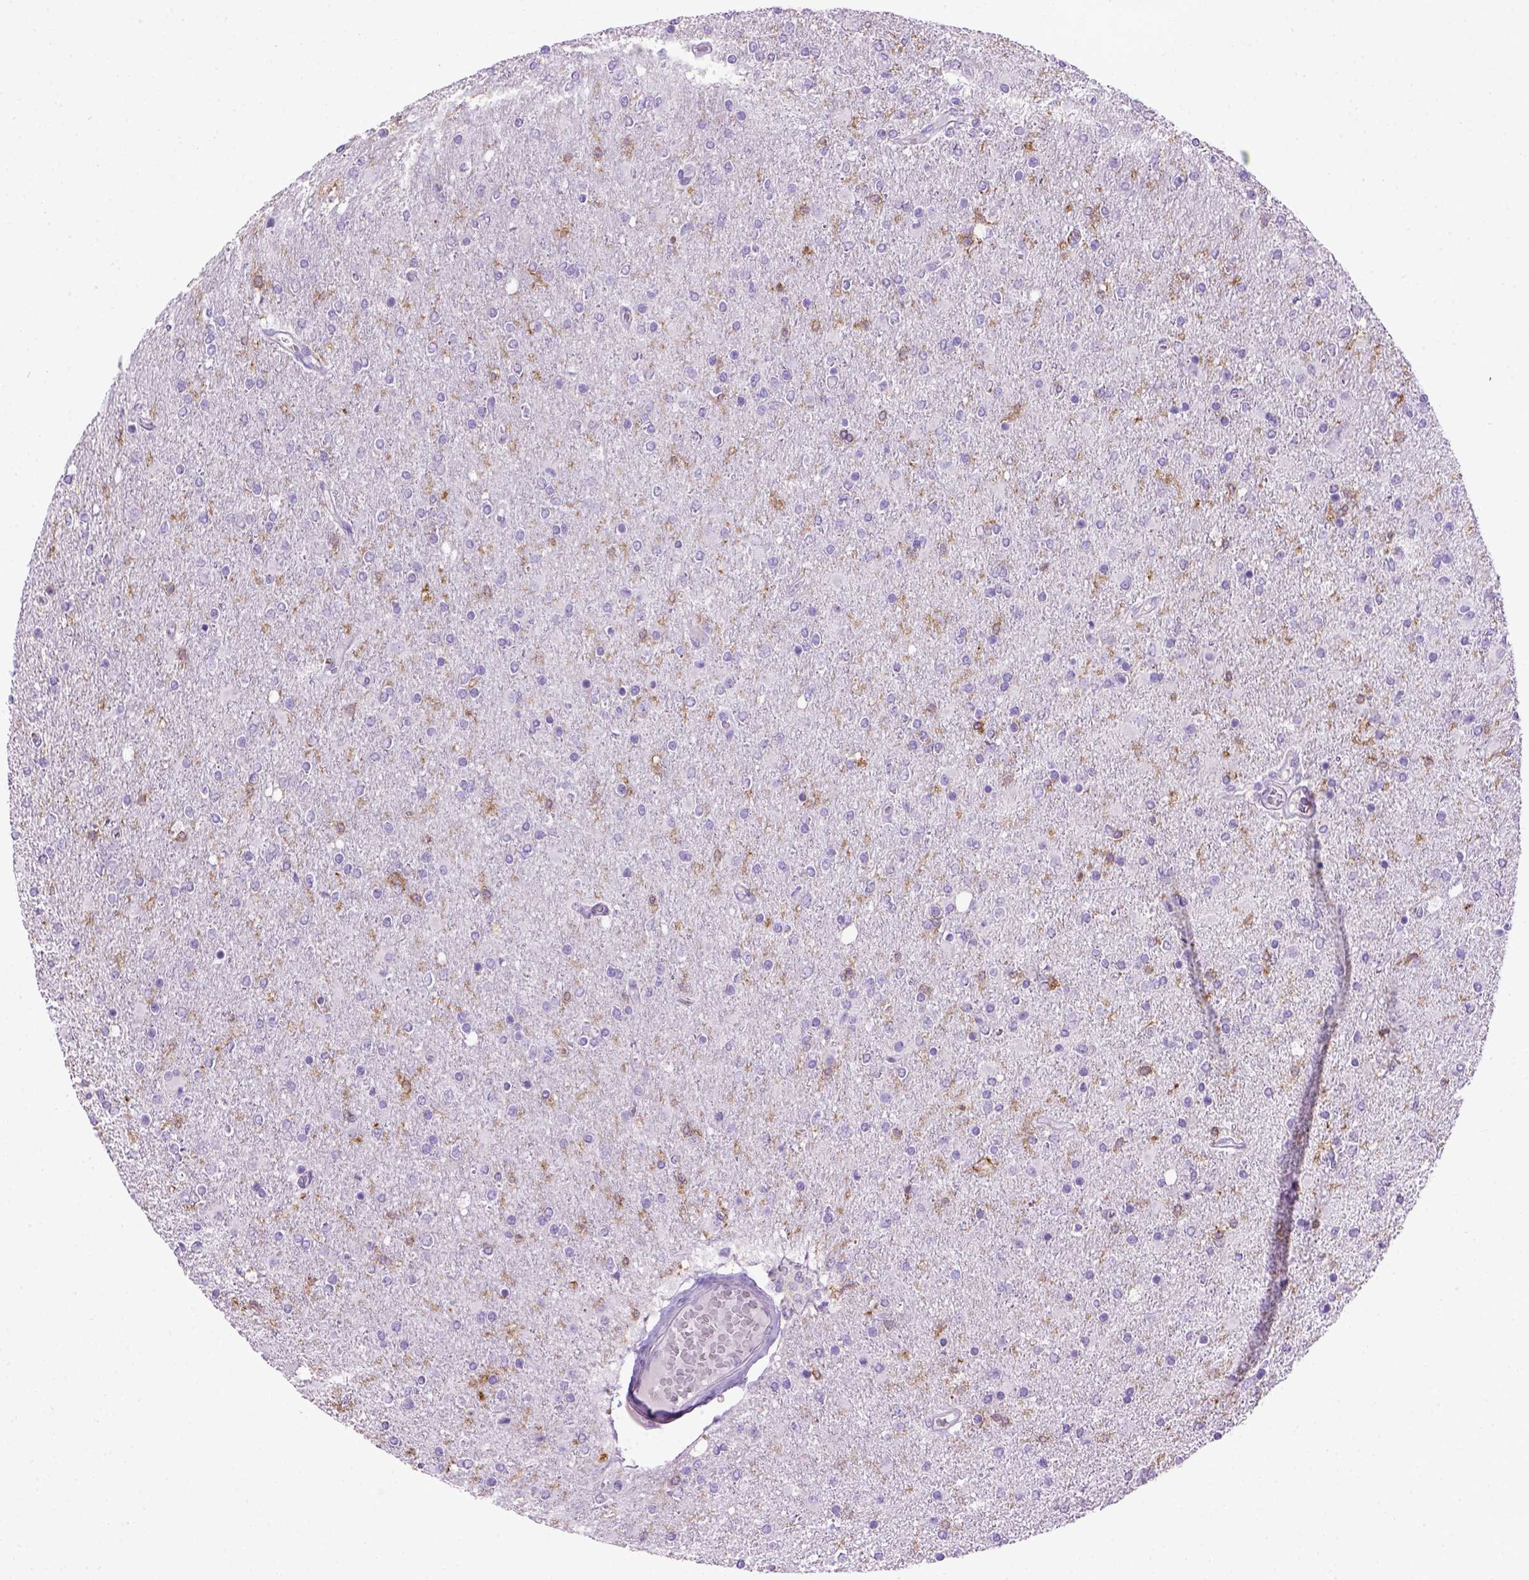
{"staining": {"intensity": "negative", "quantity": "none", "location": "none"}, "tissue": "glioma", "cell_type": "Tumor cells", "image_type": "cancer", "snomed": [{"axis": "morphology", "description": "Glioma, malignant, High grade"}, {"axis": "topography", "description": "Cerebral cortex"}], "caption": "This histopathology image is of glioma stained with immunohistochemistry to label a protein in brown with the nuclei are counter-stained blue. There is no positivity in tumor cells.", "gene": "ITGAX", "patient": {"sex": "male", "age": 70}}